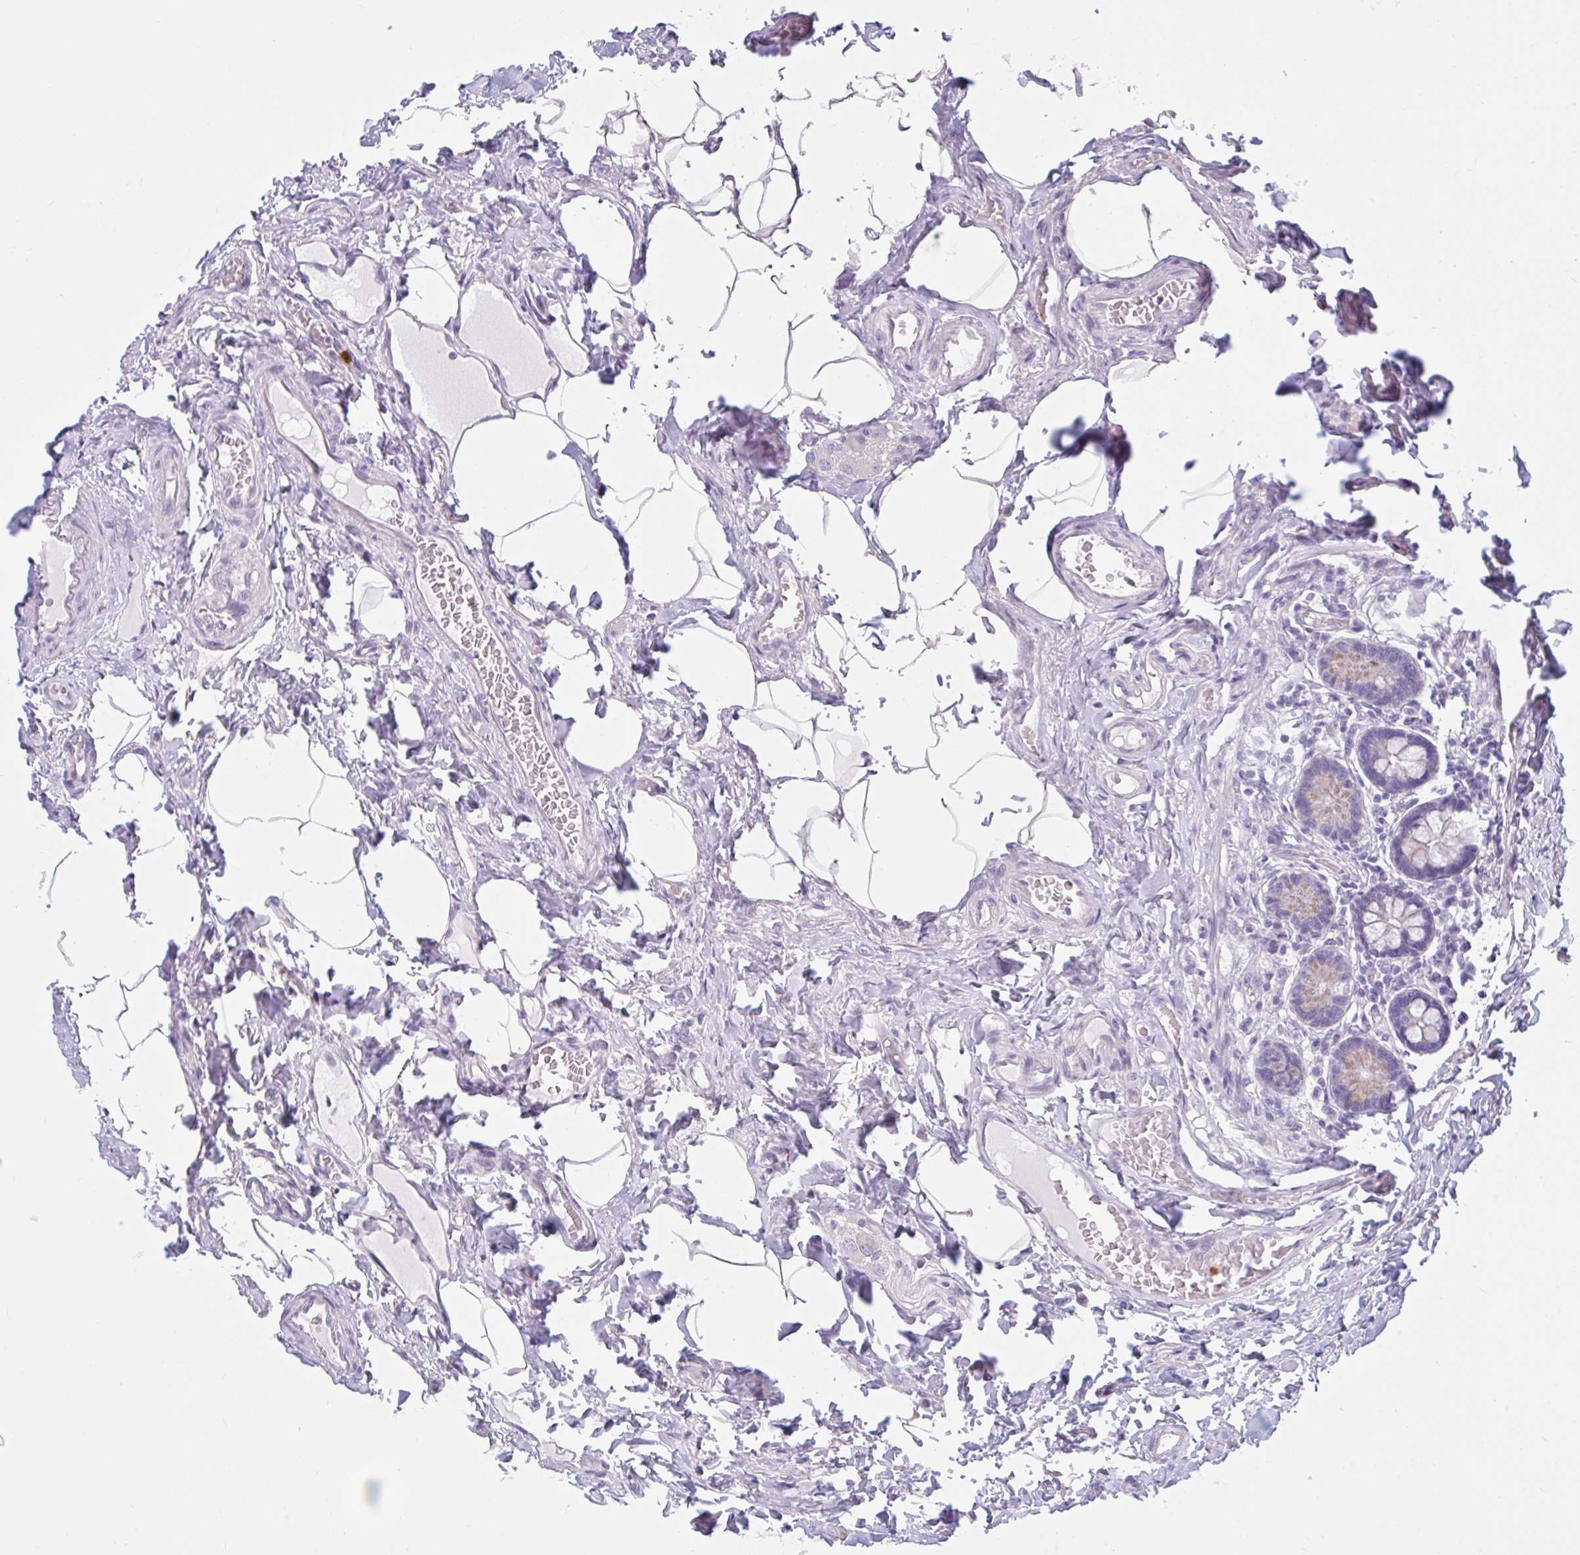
{"staining": {"intensity": "weak", "quantity": "<25%", "location": "cytoplasmic/membranous"}, "tissue": "small intestine", "cell_type": "Glandular cells", "image_type": "normal", "snomed": [{"axis": "morphology", "description": "Normal tissue, NOS"}, {"axis": "topography", "description": "Small intestine"}], "caption": "This is an IHC histopathology image of unremarkable human small intestine. There is no staining in glandular cells.", "gene": "CEP120", "patient": {"sex": "female", "age": 64}}